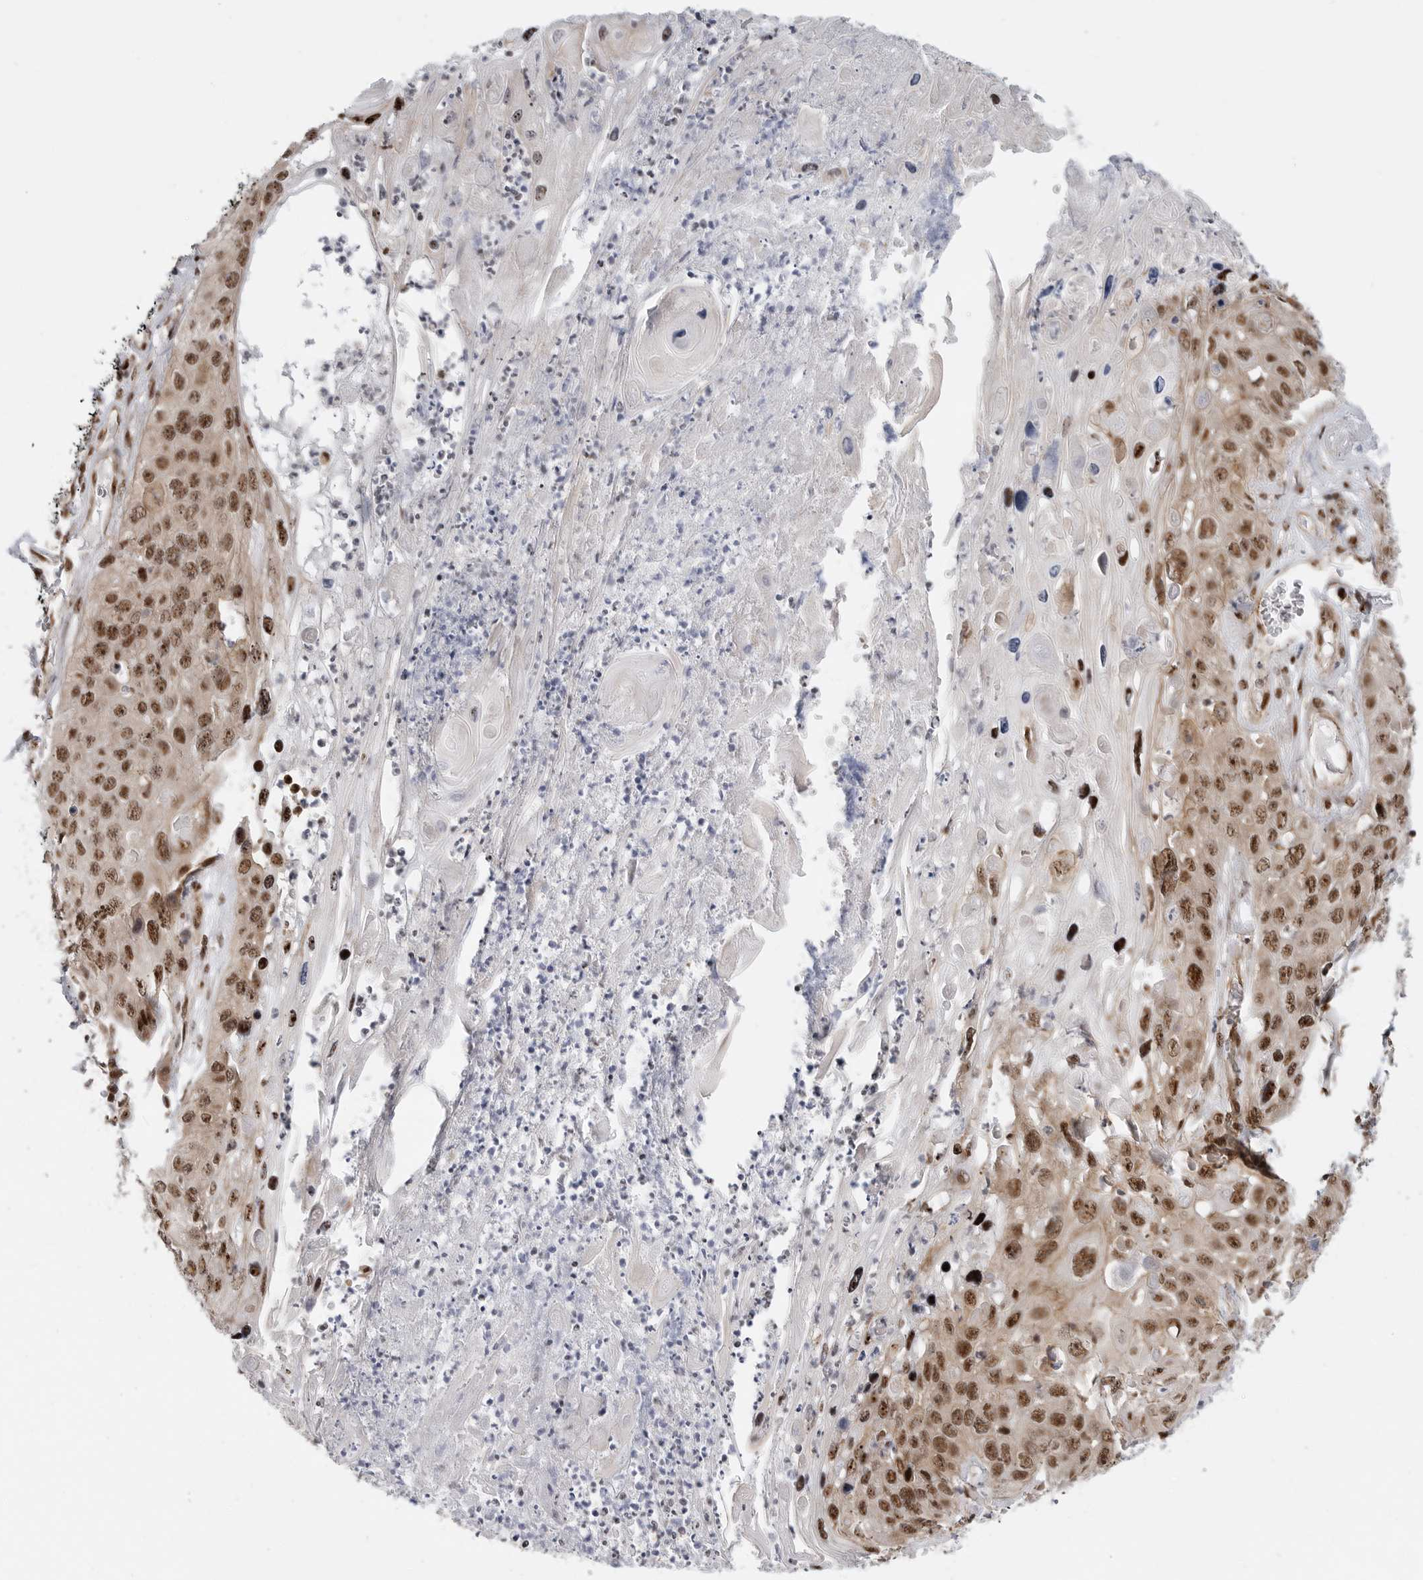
{"staining": {"intensity": "strong", "quantity": ">75%", "location": "nuclear"}, "tissue": "skin cancer", "cell_type": "Tumor cells", "image_type": "cancer", "snomed": [{"axis": "morphology", "description": "Squamous cell carcinoma, NOS"}, {"axis": "topography", "description": "Skin"}], "caption": "DAB immunohistochemical staining of skin cancer shows strong nuclear protein expression in approximately >75% of tumor cells.", "gene": "GPATCH2", "patient": {"sex": "male", "age": 55}}